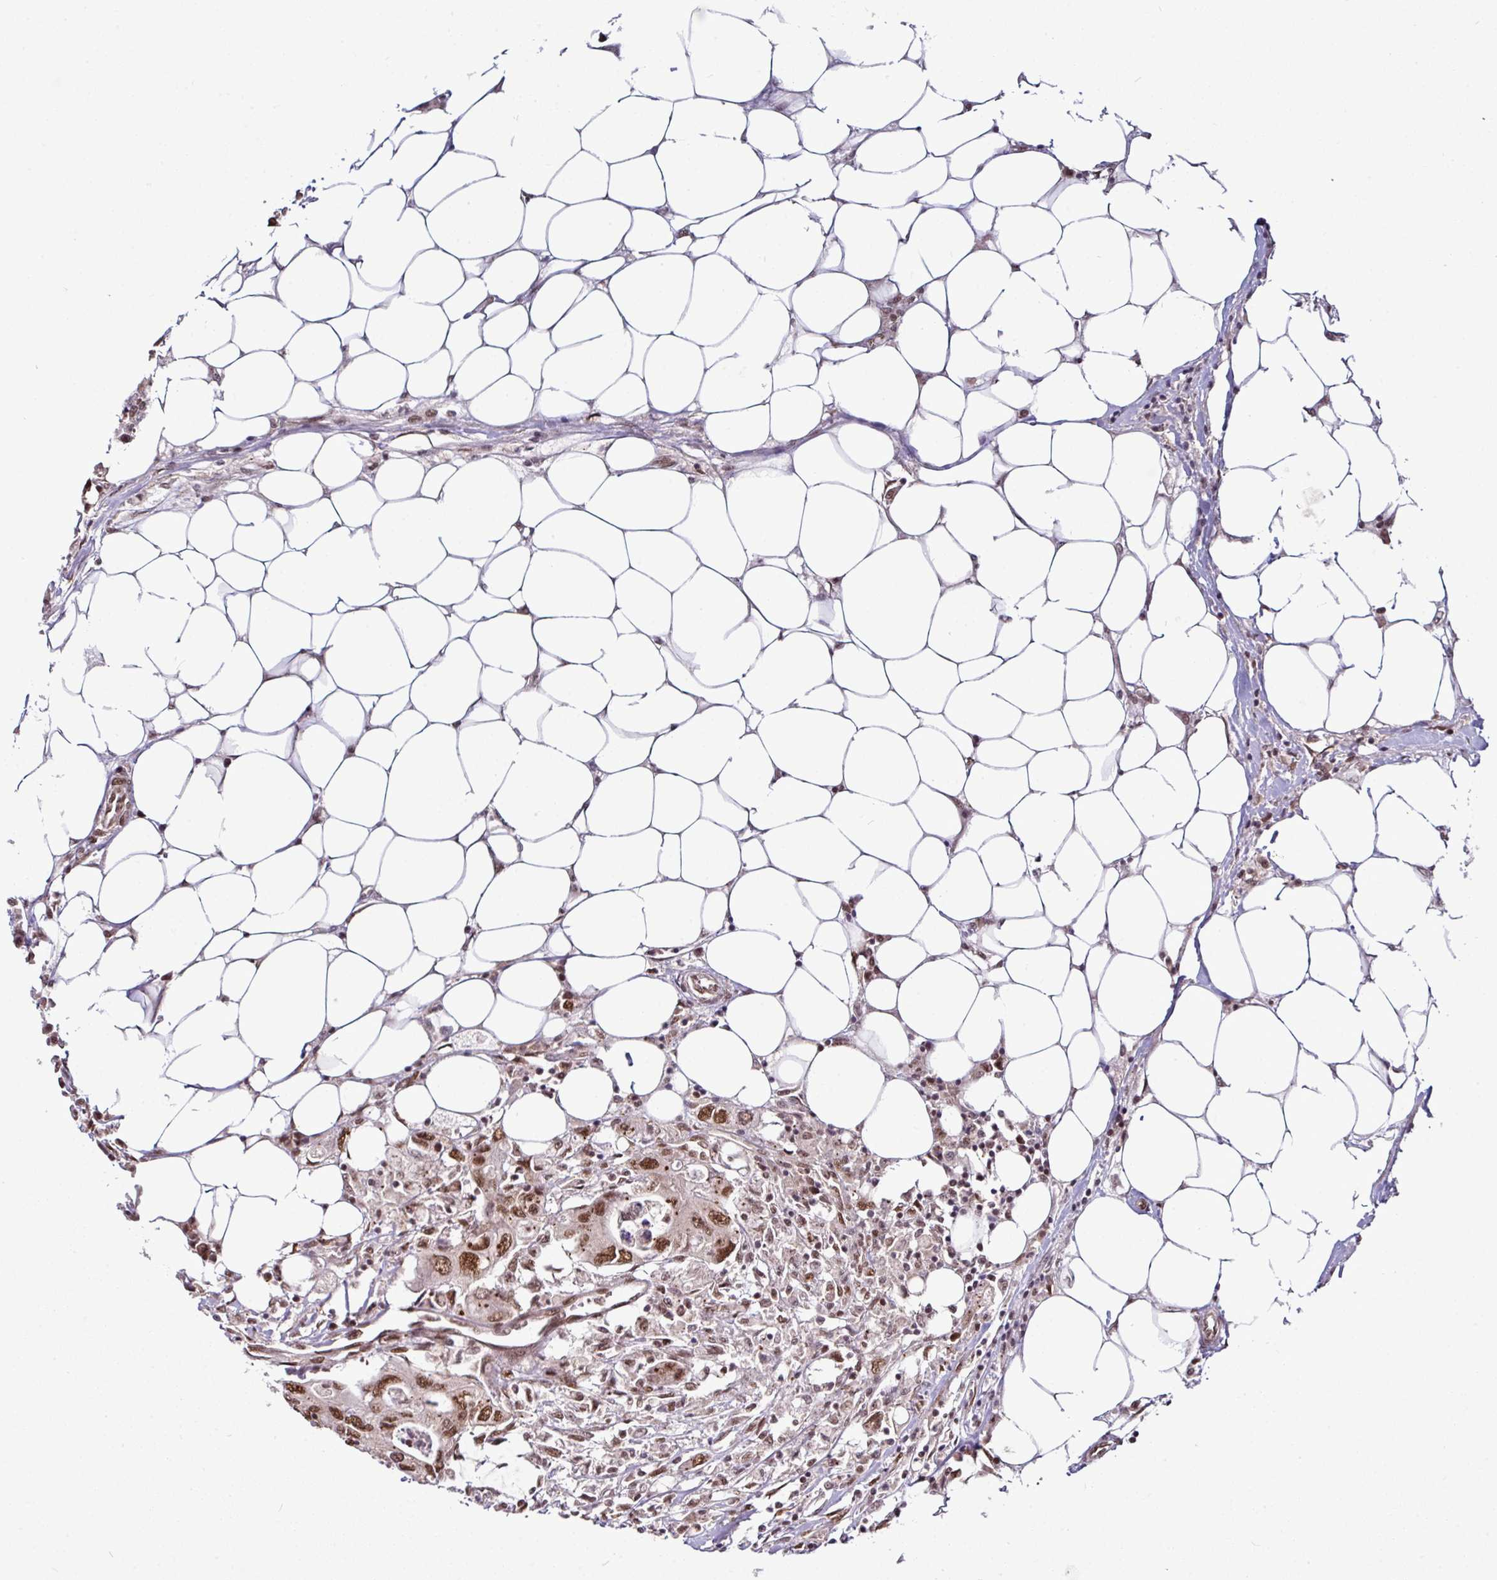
{"staining": {"intensity": "moderate", "quantity": "25%-75%", "location": "nuclear"}, "tissue": "colorectal cancer", "cell_type": "Tumor cells", "image_type": "cancer", "snomed": [{"axis": "morphology", "description": "Adenocarcinoma, NOS"}, {"axis": "topography", "description": "Colon"}], "caption": "Adenocarcinoma (colorectal) stained with DAB (3,3'-diaminobenzidine) IHC exhibits medium levels of moderate nuclear expression in about 25%-75% of tumor cells. The staining was performed using DAB (3,3'-diaminobenzidine), with brown indicating positive protein expression. Nuclei are stained blue with hematoxylin.", "gene": "MORF4L2", "patient": {"sex": "male", "age": 71}}